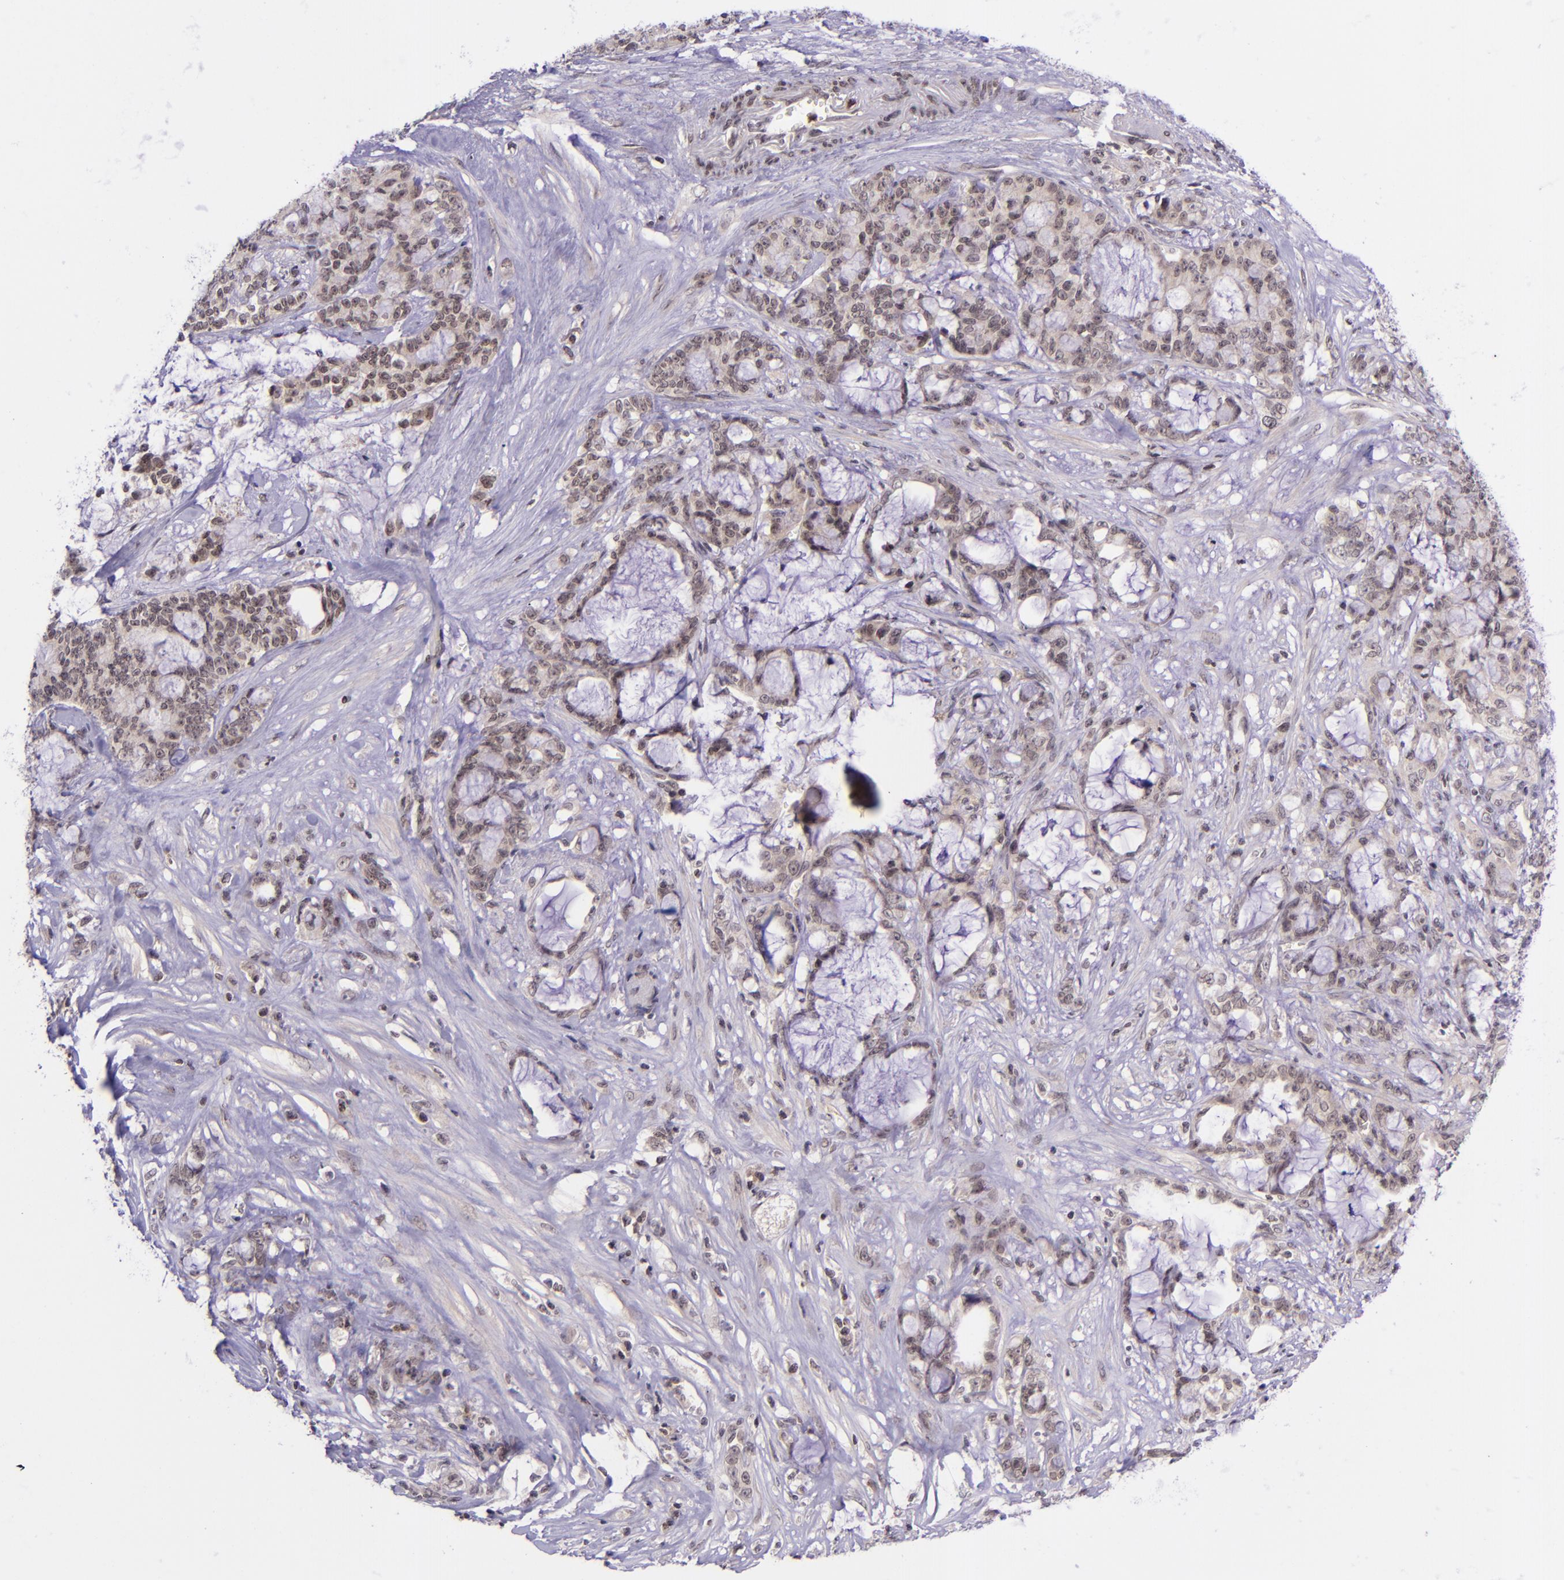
{"staining": {"intensity": "weak", "quantity": "25%-75%", "location": "cytoplasmic/membranous"}, "tissue": "pancreatic cancer", "cell_type": "Tumor cells", "image_type": "cancer", "snomed": [{"axis": "morphology", "description": "Adenocarcinoma, NOS"}, {"axis": "topography", "description": "Pancreas"}], "caption": "A photomicrograph of adenocarcinoma (pancreatic) stained for a protein exhibits weak cytoplasmic/membranous brown staining in tumor cells. (Brightfield microscopy of DAB IHC at high magnification).", "gene": "SELL", "patient": {"sex": "female", "age": 73}}